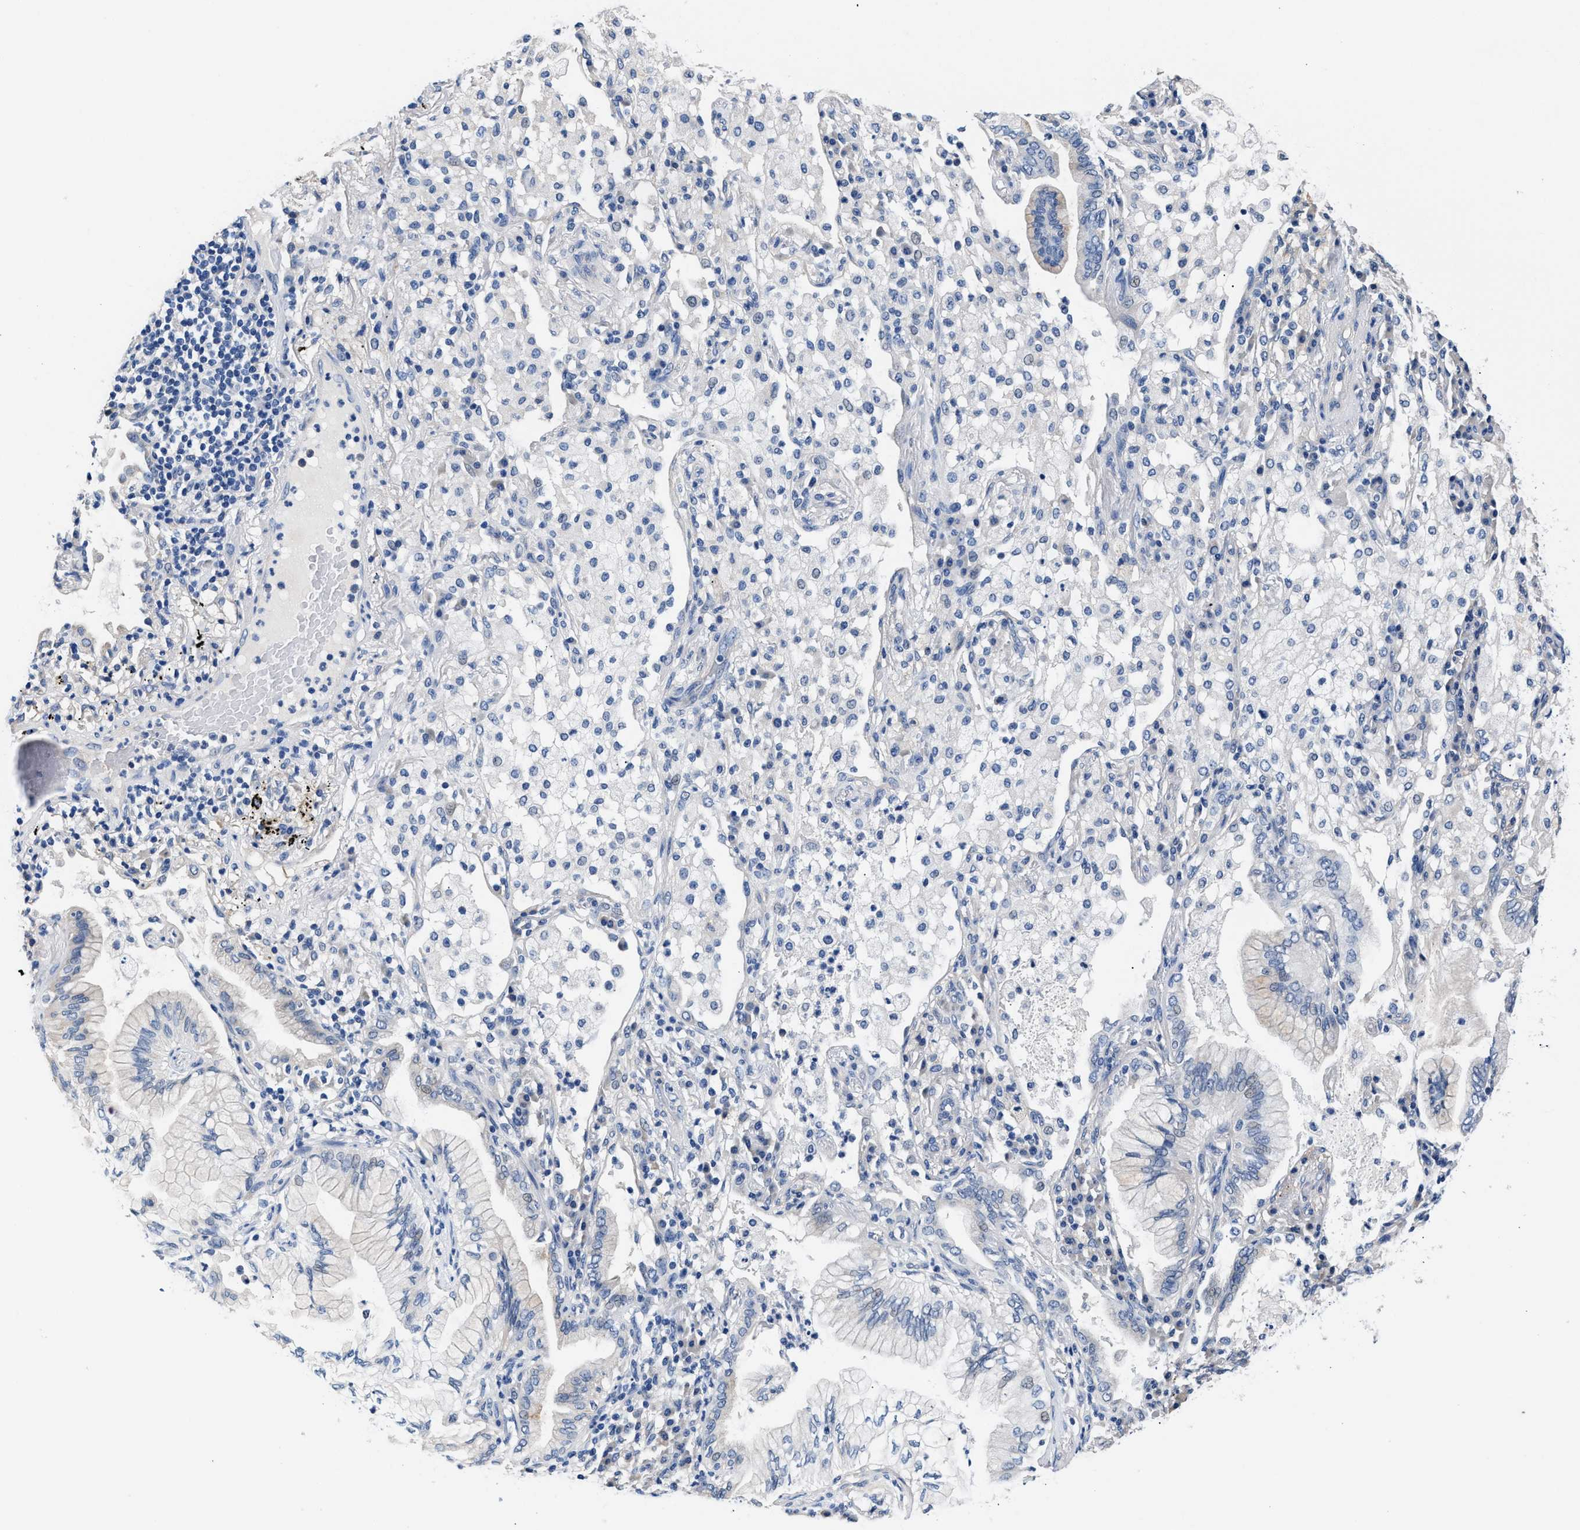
{"staining": {"intensity": "weak", "quantity": "25%-75%", "location": "cytoplasmic/membranous"}, "tissue": "lung cancer", "cell_type": "Tumor cells", "image_type": "cancer", "snomed": [{"axis": "morphology", "description": "Adenocarcinoma, NOS"}, {"axis": "topography", "description": "Lung"}], "caption": "There is low levels of weak cytoplasmic/membranous positivity in tumor cells of lung cancer, as demonstrated by immunohistochemical staining (brown color).", "gene": "GSTM1", "patient": {"sex": "female", "age": 70}}